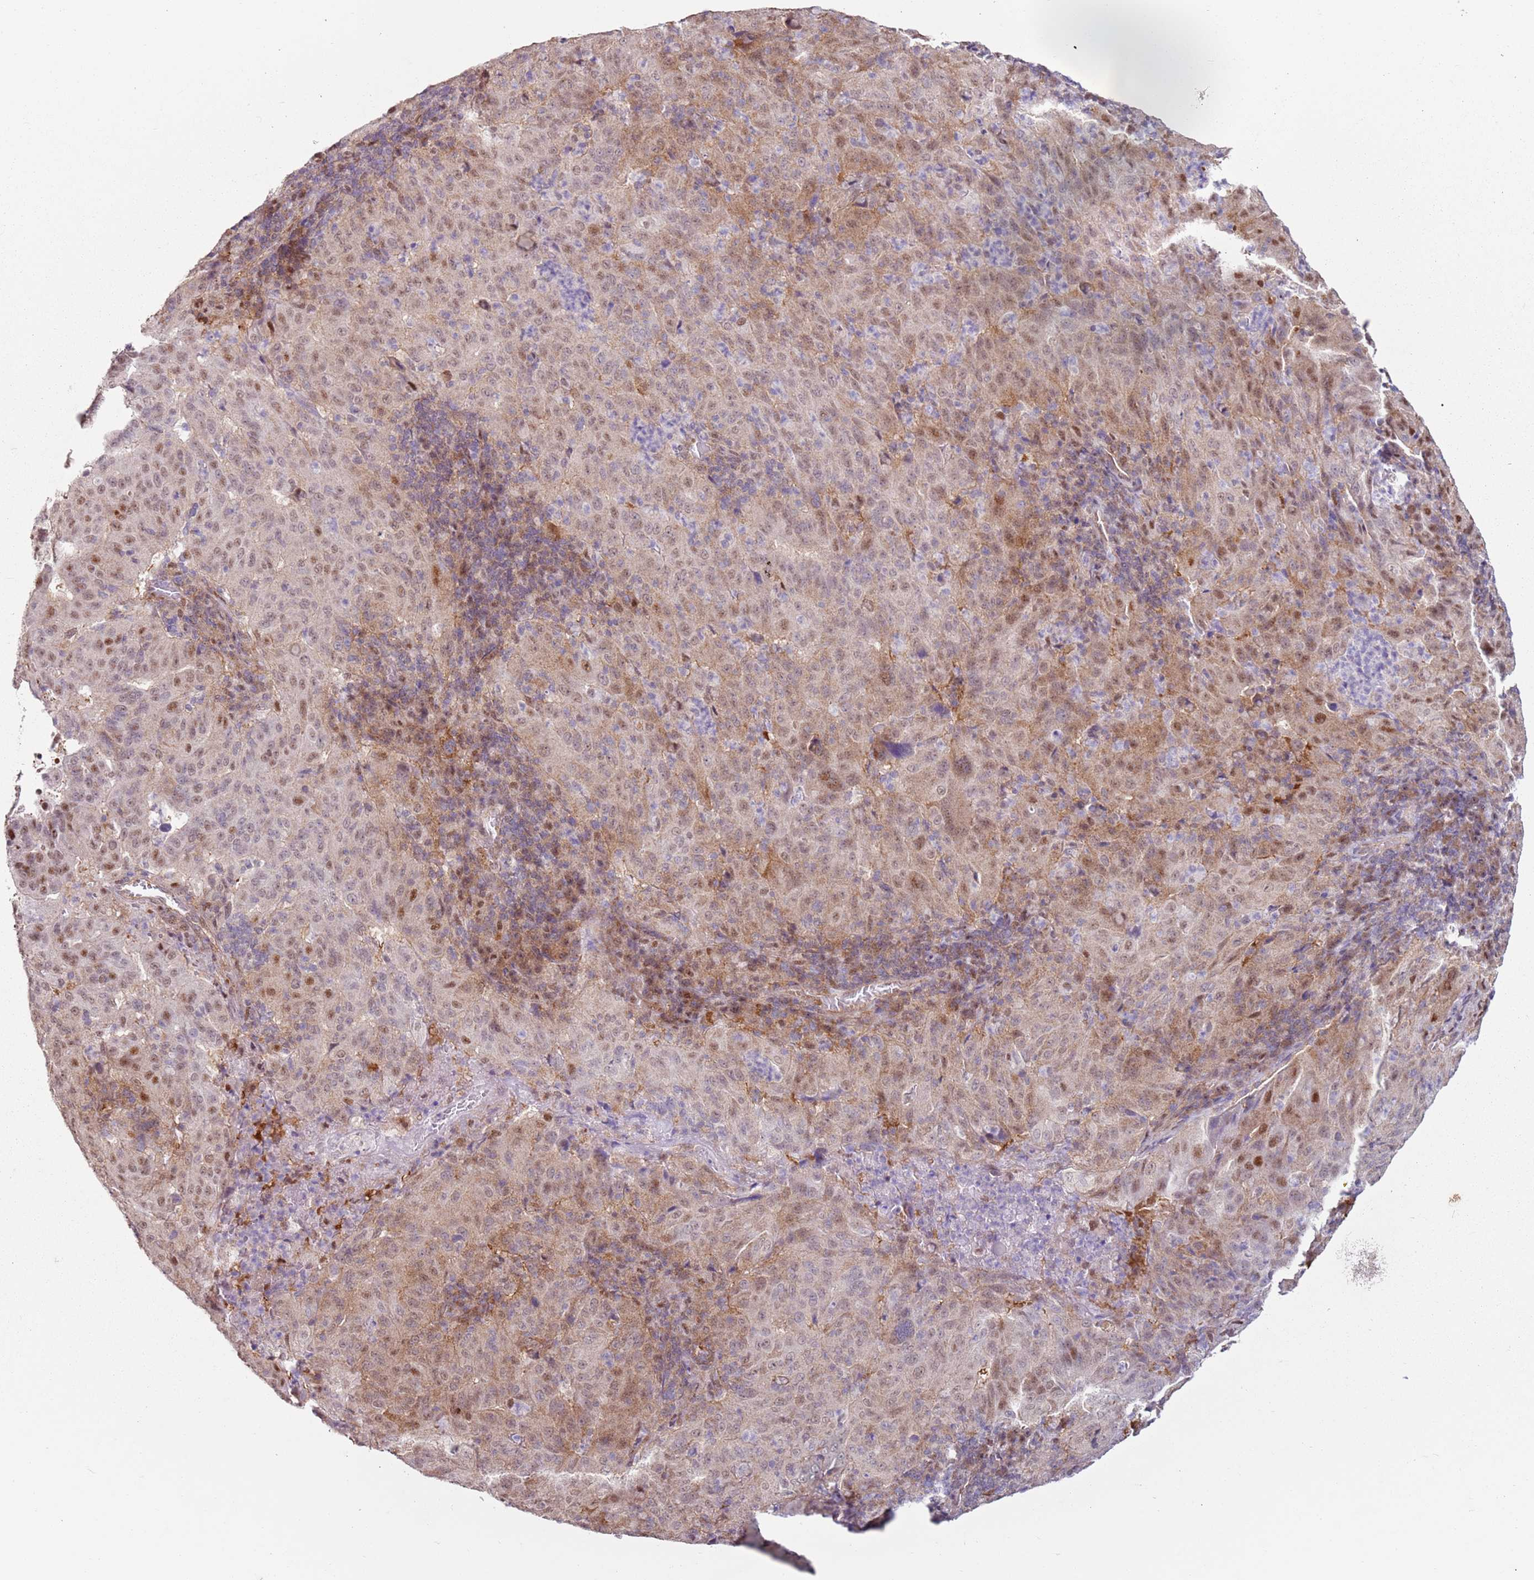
{"staining": {"intensity": "moderate", "quantity": "<25%", "location": "nuclear"}, "tissue": "pancreatic cancer", "cell_type": "Tumor cells", "image_type": "cancer", "snomed": [{"axis": "morphology", "description": "Adenocarcinoma, NOS"}, {"axis": "topography", "description": "Pancreas"}], "caption": "Immunohistochemical staining of human pancreatic cancer (adenocarcinoma) shows low levels of moderate nuclear expression in about <25% of tumor cells.", "gene": "PSMD4", "patient": {"sex": "male", "age": 63}}